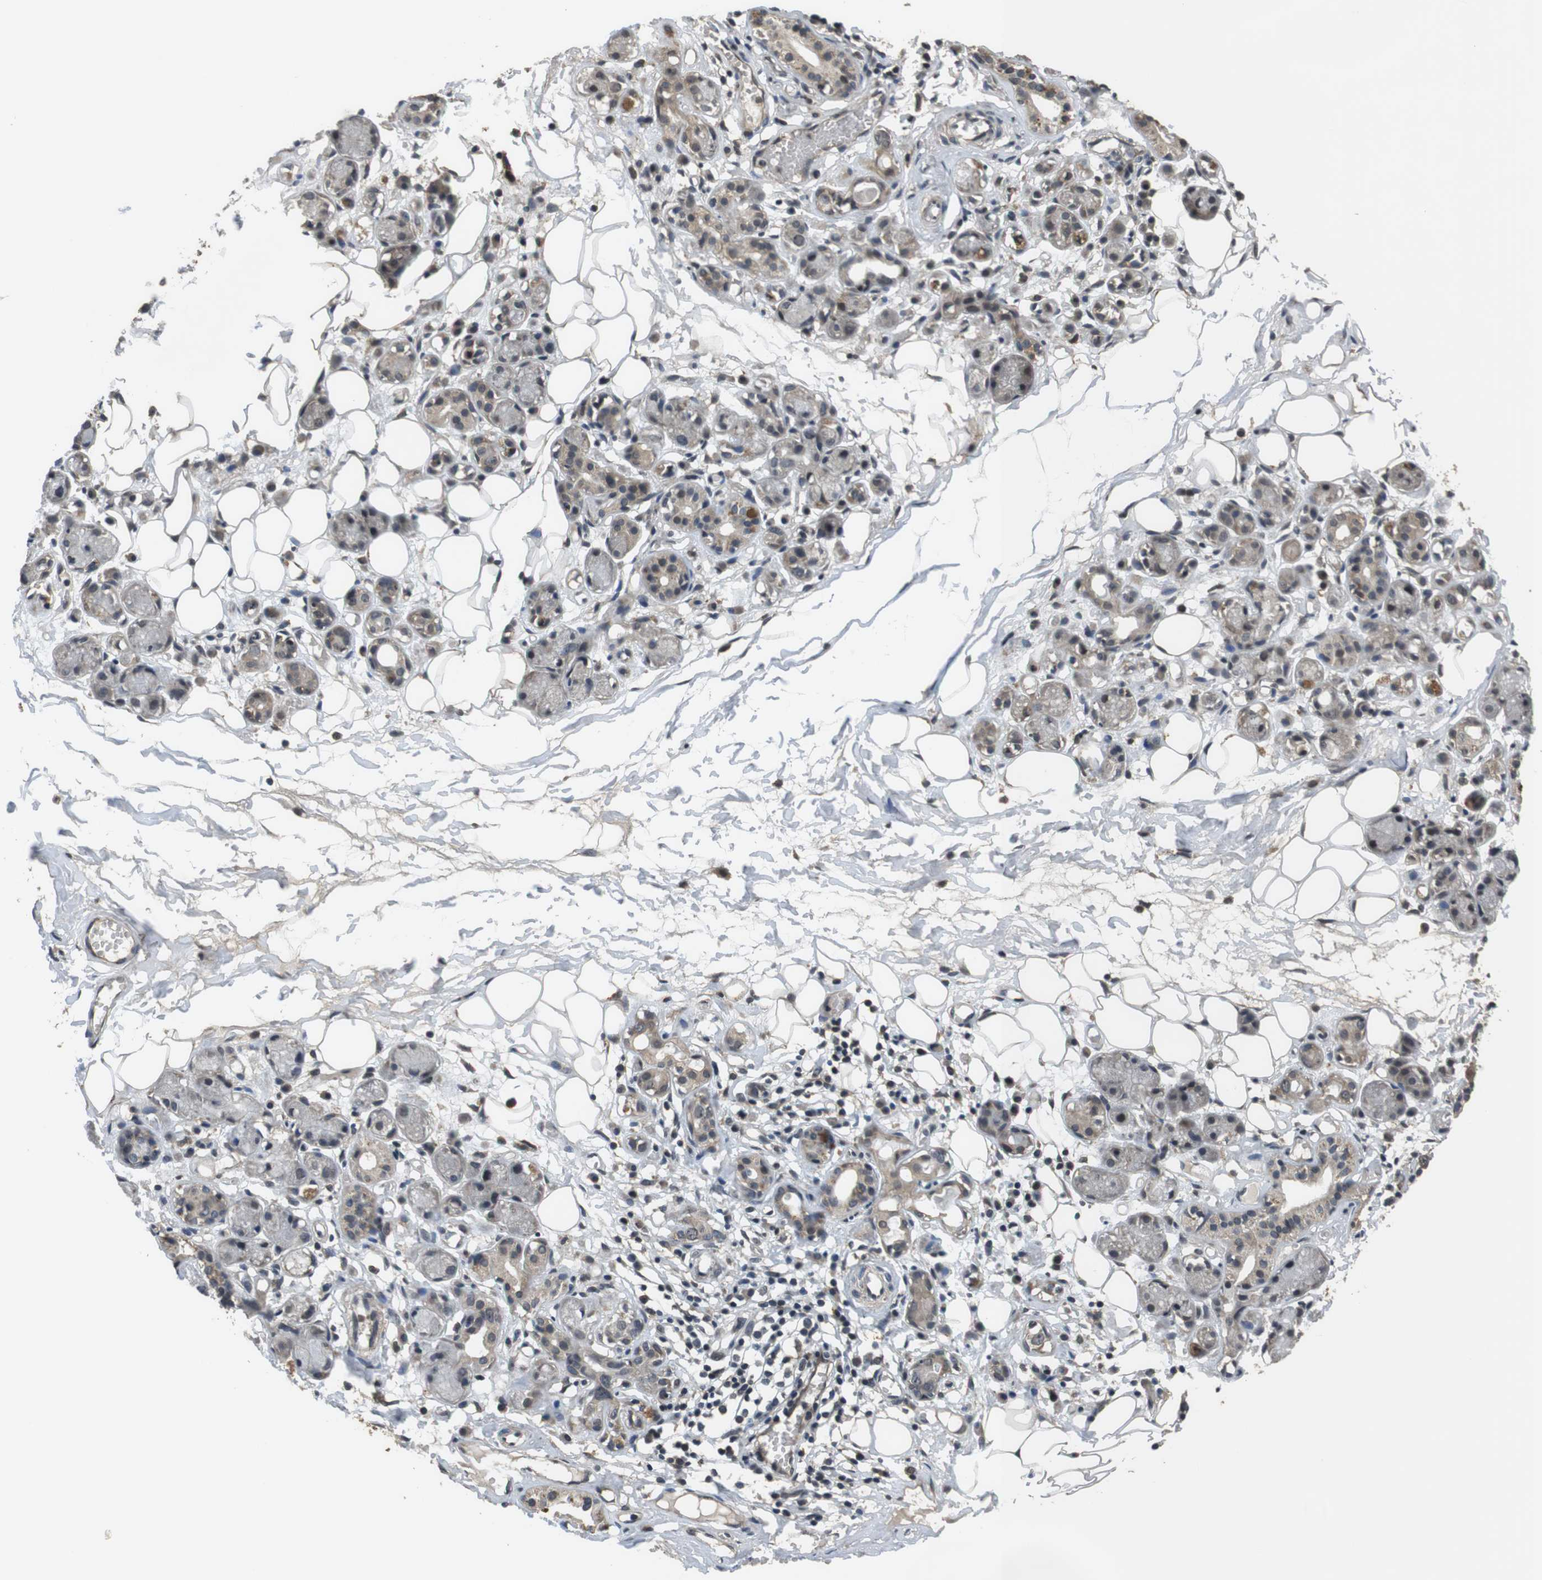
{"staining": {"intensity": "weak", "quantity": ">75%", "location": "cytoplasmic/membranous,nuclear"}, "tissue": "adipose tissue", "cell_type": "Adipocytes", "image_type": "normal", "snomed": [{"axis": "morphology", "description": "Normal tissue, NOS"}, {"axis": "morphology", "description": "Inflammation, NOS"}, {"axis": "topography", "description": "Vascular tissue"}, {"axis": "topography", "description": "Salivary gland"}], "caption": "Approximately >75% of adipocytes in normal adipose tissue reveal weak cytoplasmic/membranous,nuclear protein expression as visualized by brown immunohistochemical staining.", "gene": "FZD10", "patient": {"sex": "female", "age": 75}}